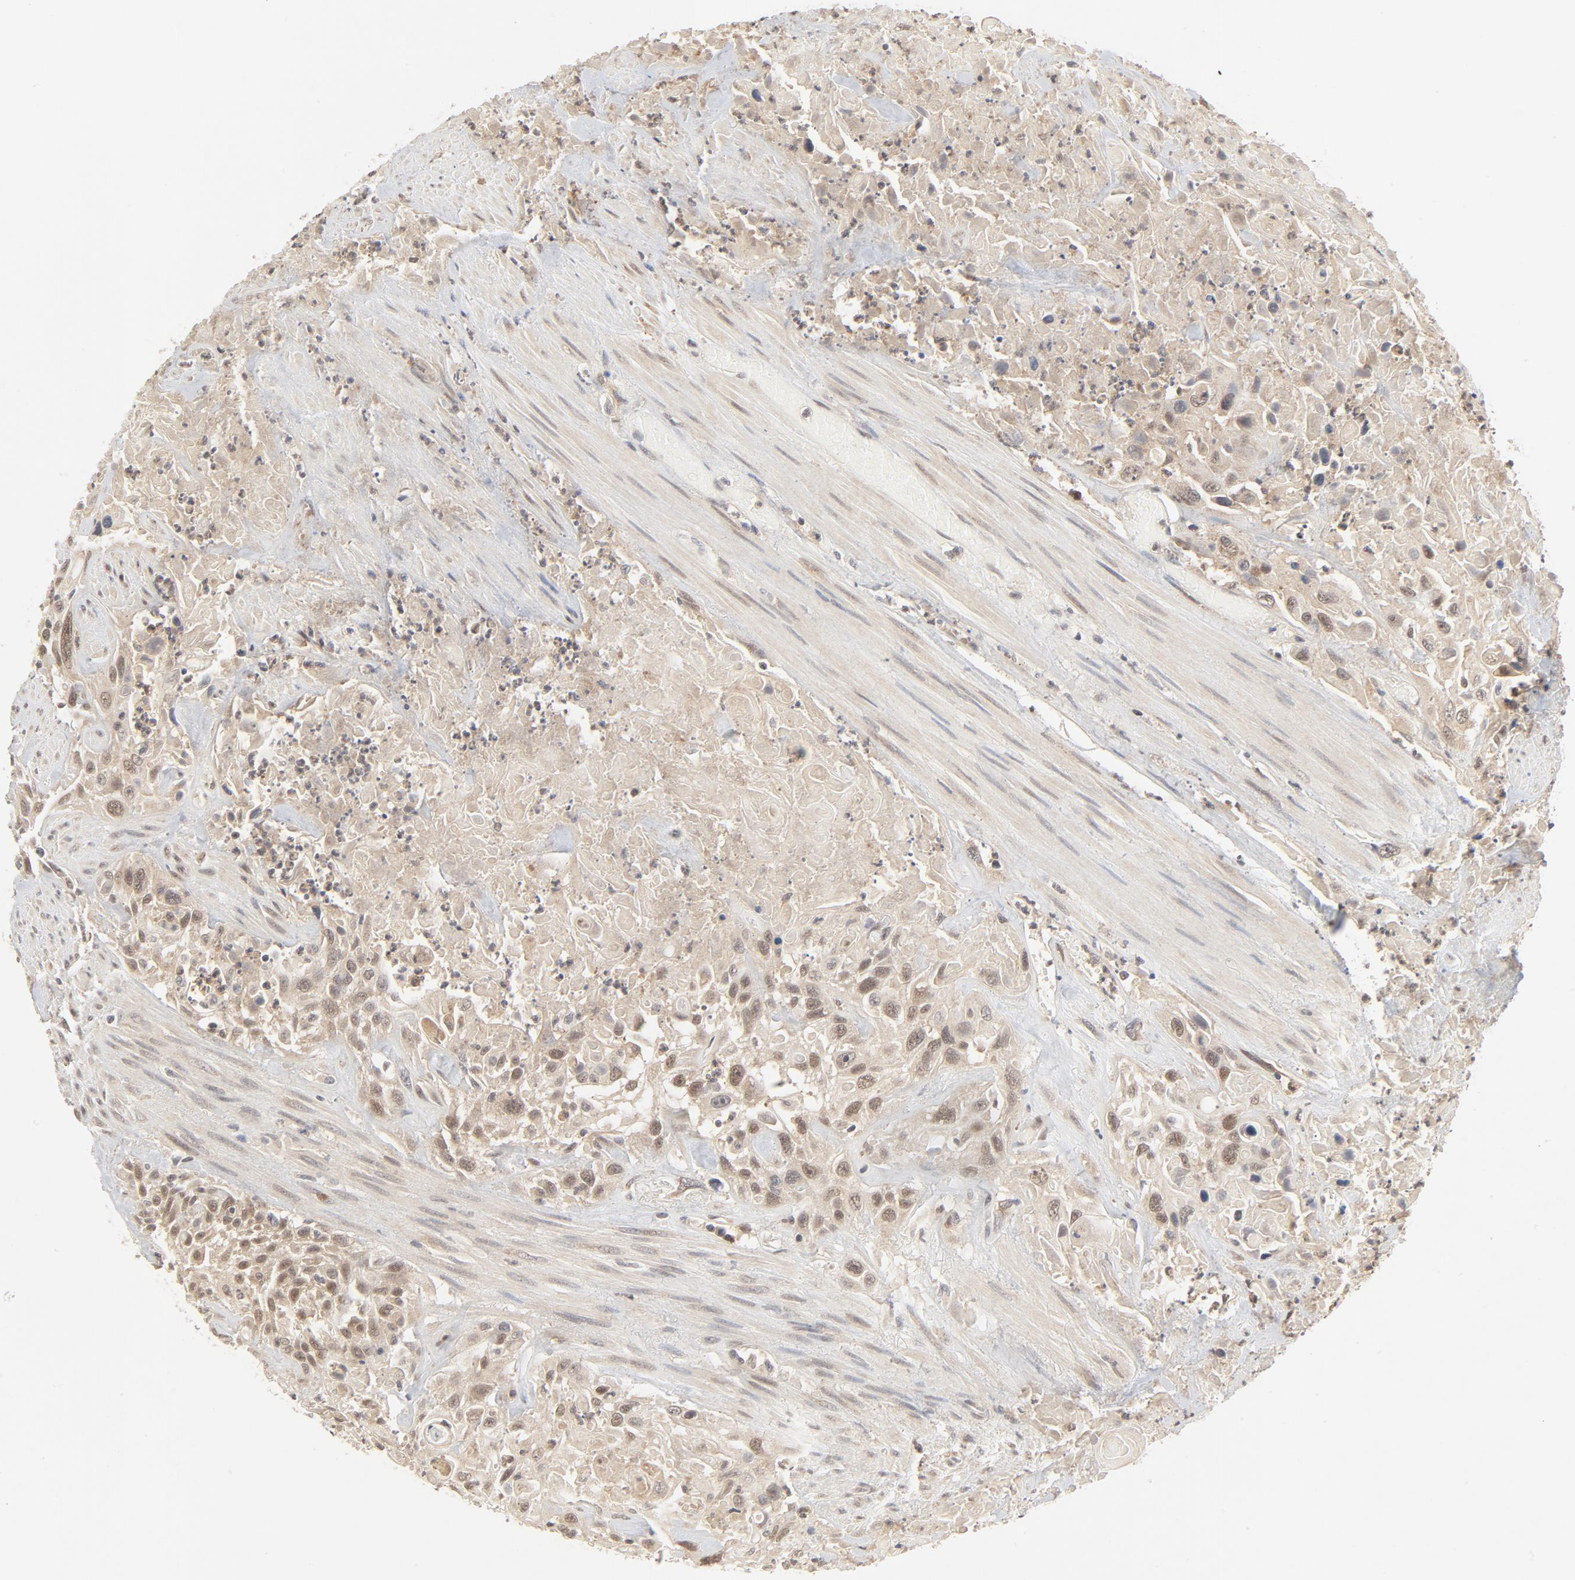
{"staining": {"intensity": "weak", "quantity": ">75%", "location": "cytoplasmic/membranous,nuclear"}, "tissue": "urothelial cancer", "cell_type": "Tumor cells", "image_type": "cancer", "snomed": [{"axis": "morphology", "description": "Urothelial carcinoma, High grade"}, {"axis": "topography", "description": "Urinary bladder"}], "caption": "Urothelial cancer stained with IHC exhibits weak cytoplasmic/membranous and nuclear positivity in approximately >75% of tumor cells.", "gene": "NEDD8", "patient": {"sex": "female", "age": 84}}